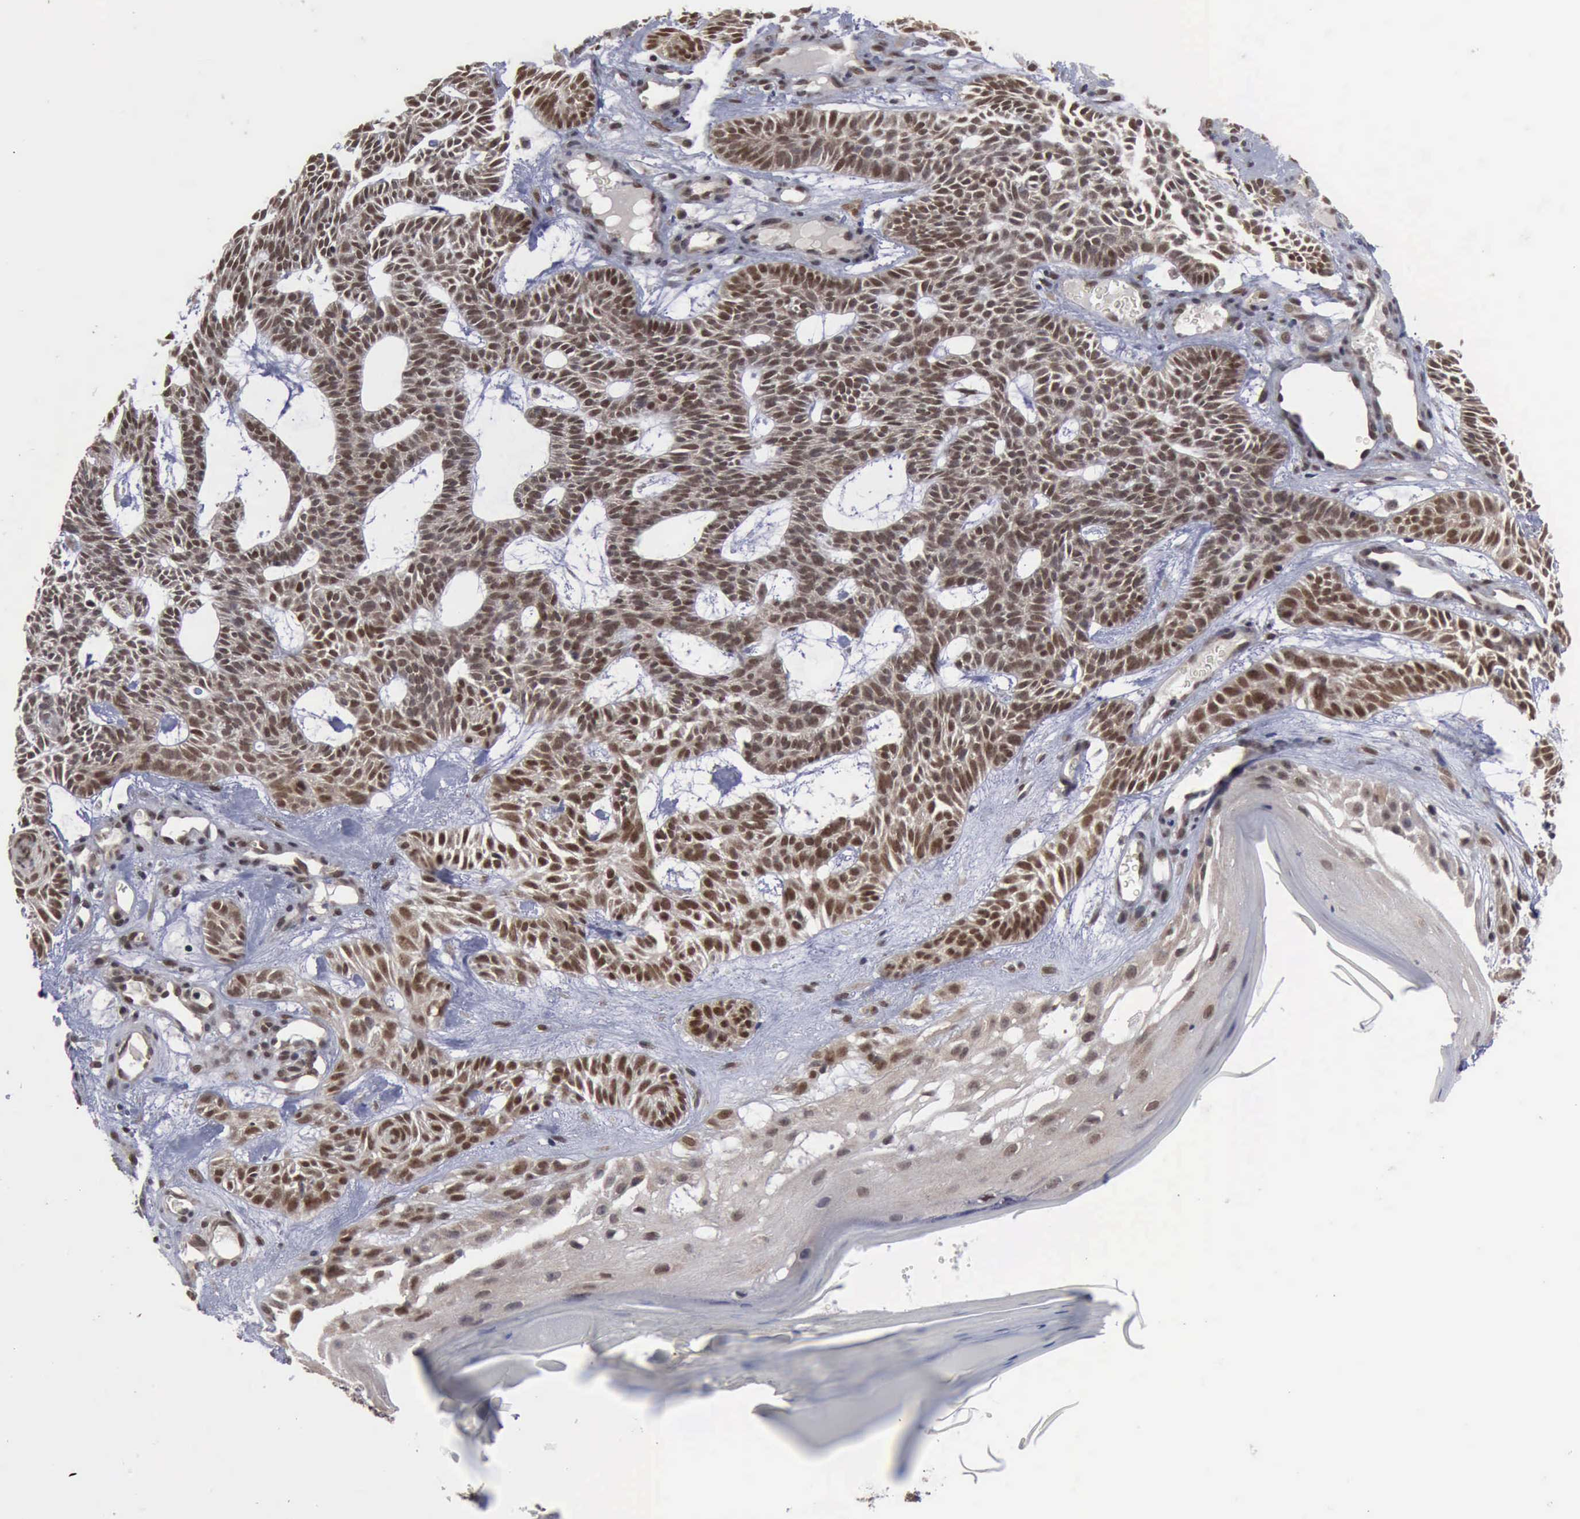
{"staining": {"intensity": "moderate", "quantity": ">75%", "location": "cytoplasmic/membranous,nuclear"}, "tissue": "skin cancer", "cell_type": "Tumor cells", "image_type": "cancer", "snomed": [{"axis": "morphology", "description": "Basal cell carcinoma"}, {"axis": "topography", "description": "Skin"}], "caption": "Protein staining demonstrates moderate cytoplasmic/membranous and nuclear staining in approximately >75% of tumor cells in skin basal cell carcinoma.", "gene": "RTCB", "patient": {"sex": "male", "age": 75}}